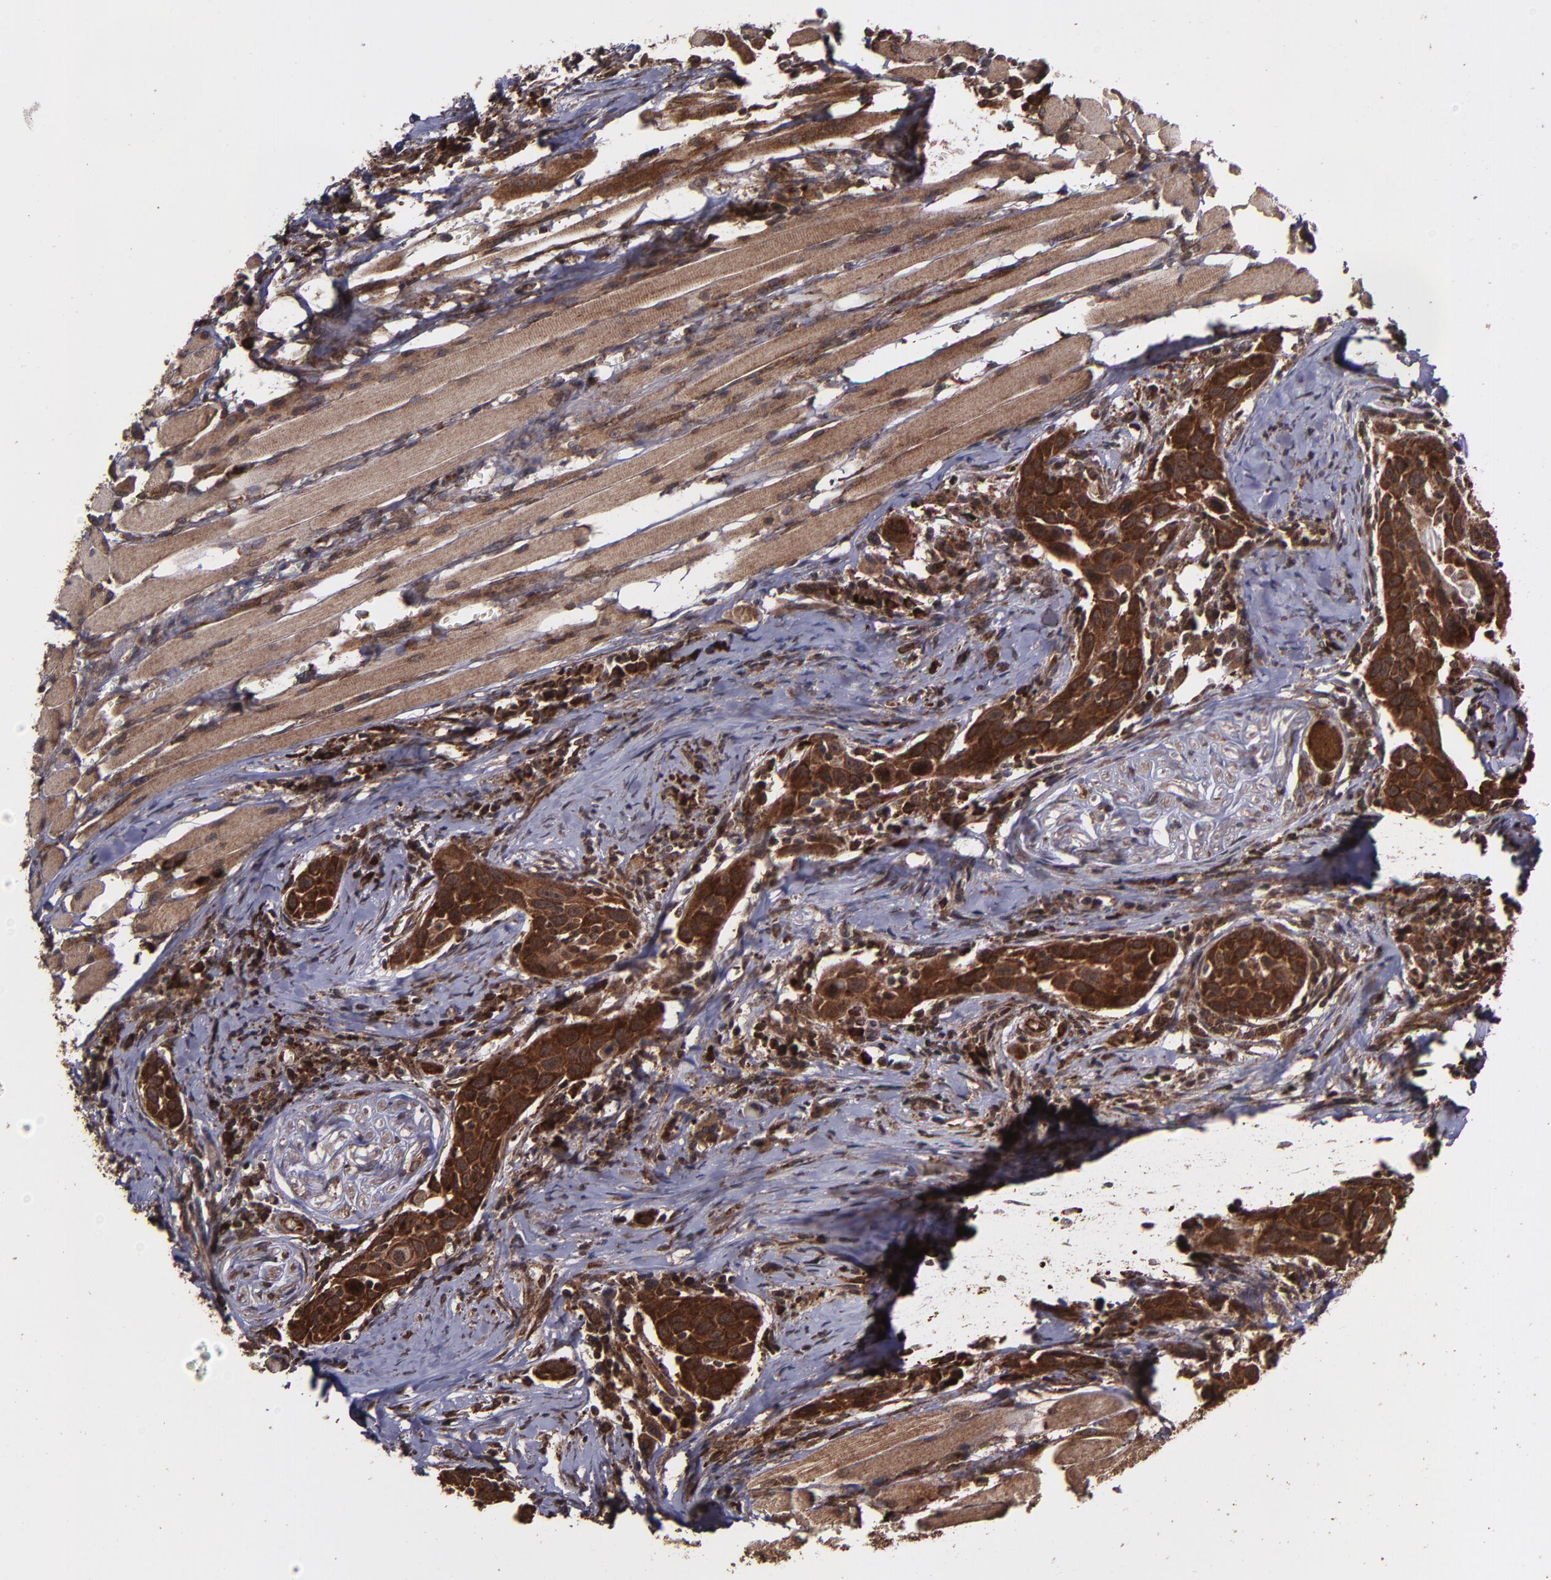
{"staining": {"intensity": "strong", "quantity": ">75%", "location": "cytoplasmic/membranous,nuclear"}, "tissue": "head and neck cancer", "cell_type": "Tumor cells", "image_type": "cancer", "snomed": [{"axis": "morphology", "description": "Squamous cell carcinoma, NOS"}, {"axis": "topography", "description": "Oral tissue"}, {"axis": "topography", "description": "Head-Neck"}], "caption": "Immunohistochemistry image of neoplastic tissue: head and neck squamous cell carcinoma stained using immunohistochemistry demonstrates high levels of strong protein expression localized specifically in the cytoplasmic/membranous and nuclear of tumor cells, appearing as a cytoplasmic/membranous and nuclear brown color.", "gene": "EIF4ENIF1", "patient": {"sex": "female", "age": 50}}